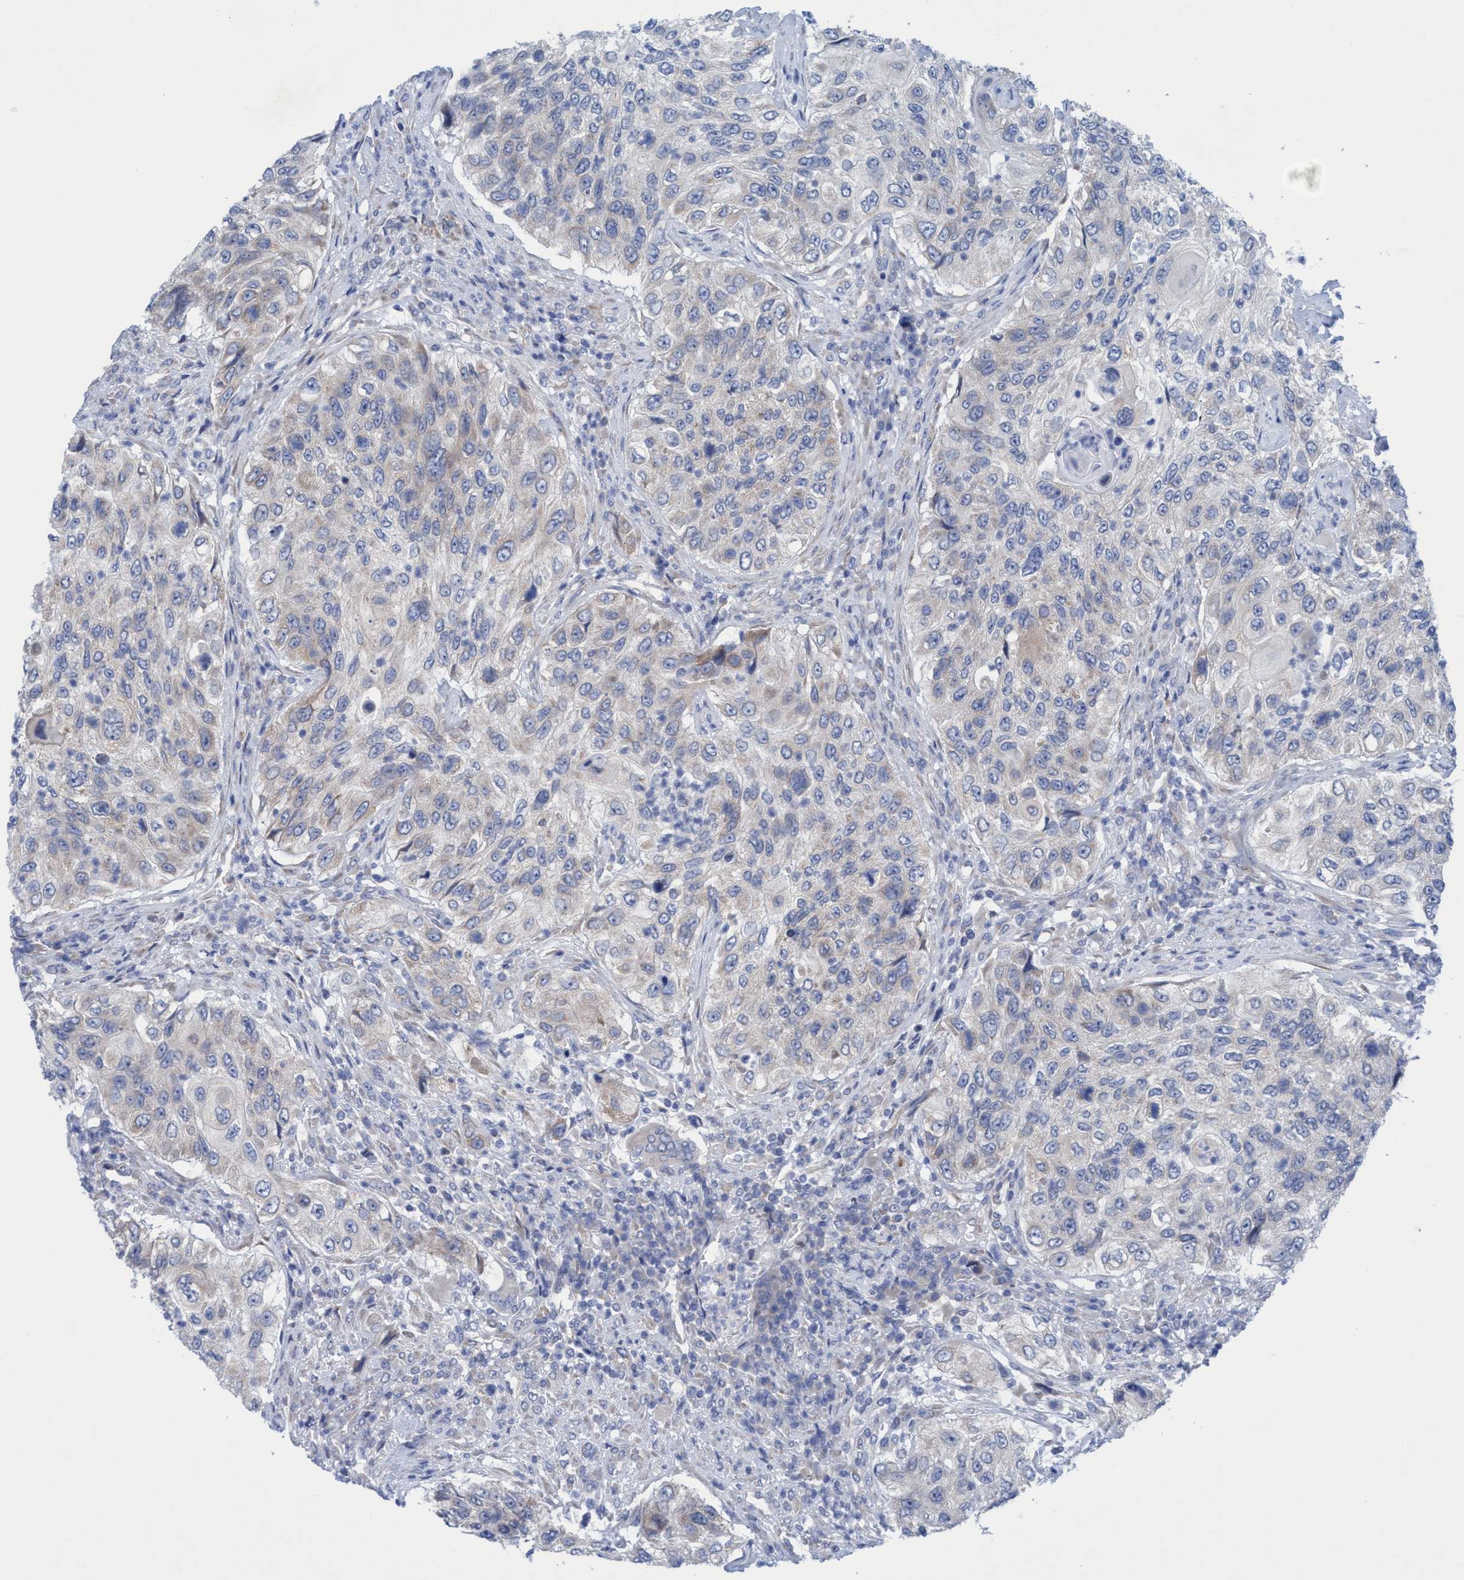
{"staining": {"intensity": "negative", "quantity": "none", "location": "none"}, "tissue": "urothelial cancer", "cell_type": "Tumor cells", "image_type": "cancer", "snomed": [{"axis": "morphology", "description": "Urothelial carcinoma, High grade"}, {"axis": "topography", "description": "Urinary bladder"}], "caption": "Tumor cells are negative for brown protein staining in urothelial cancer.", "gene": "RSAD1", "patient": {"sex": "female", "age": 60}}